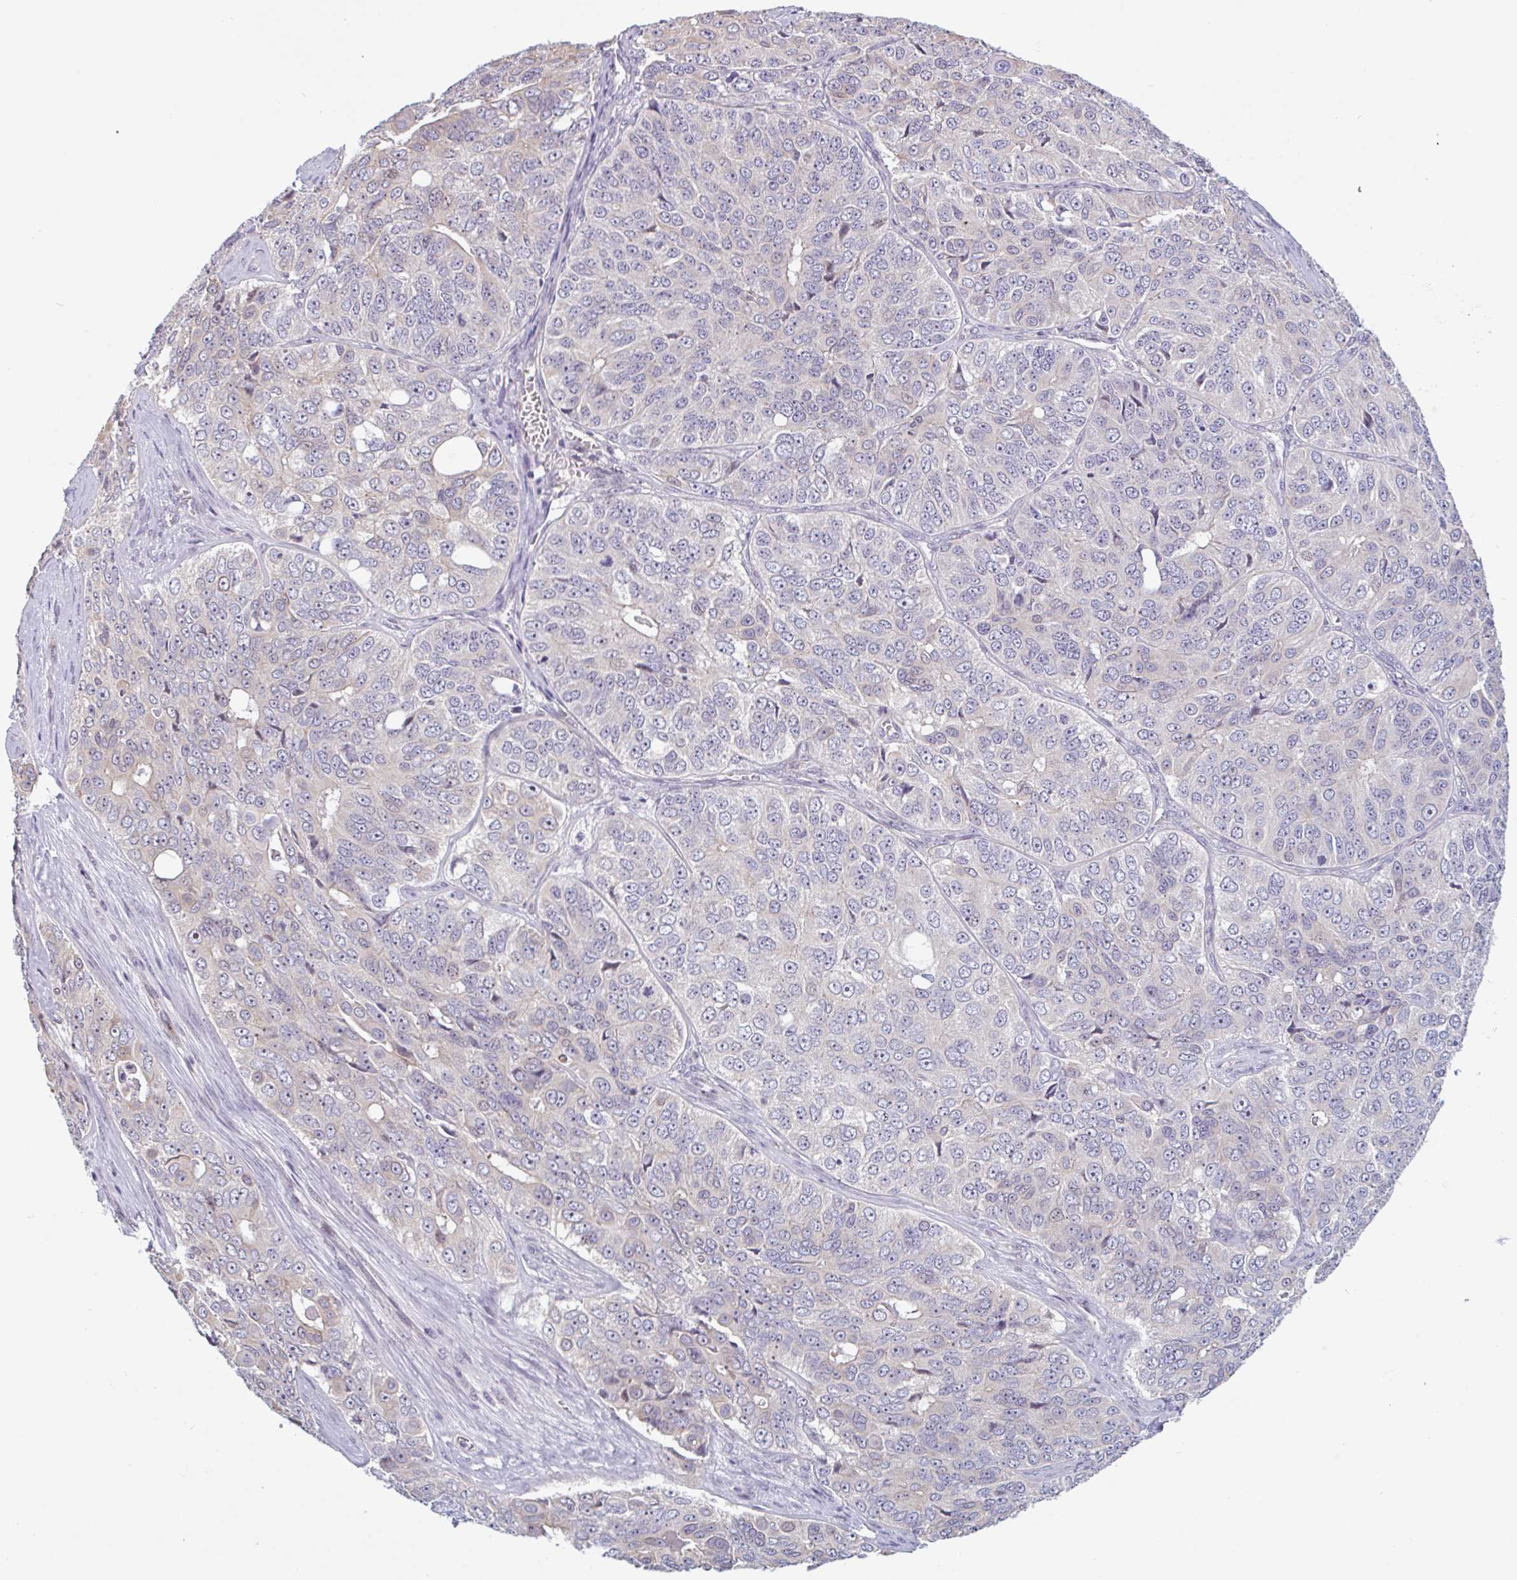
{"staining": {"intensity": "negative", "quantity": "none", "location": "none"}, "tissue": "ovarian cancer", "cell_type": "Tumor cells", "image_type": "cancer", "snomed": [{"axis": "morphology", "description": "Carcinoma, endometroid"}, {"axis": "topography", "description": "Ovary"}], "caption": "The immunohistochemistry histopathology image has no significant expression in tumor cells of ovarian cancer tissue.", "gene": "TMEM119", "patient": {"sex": "female", "age": 51}}